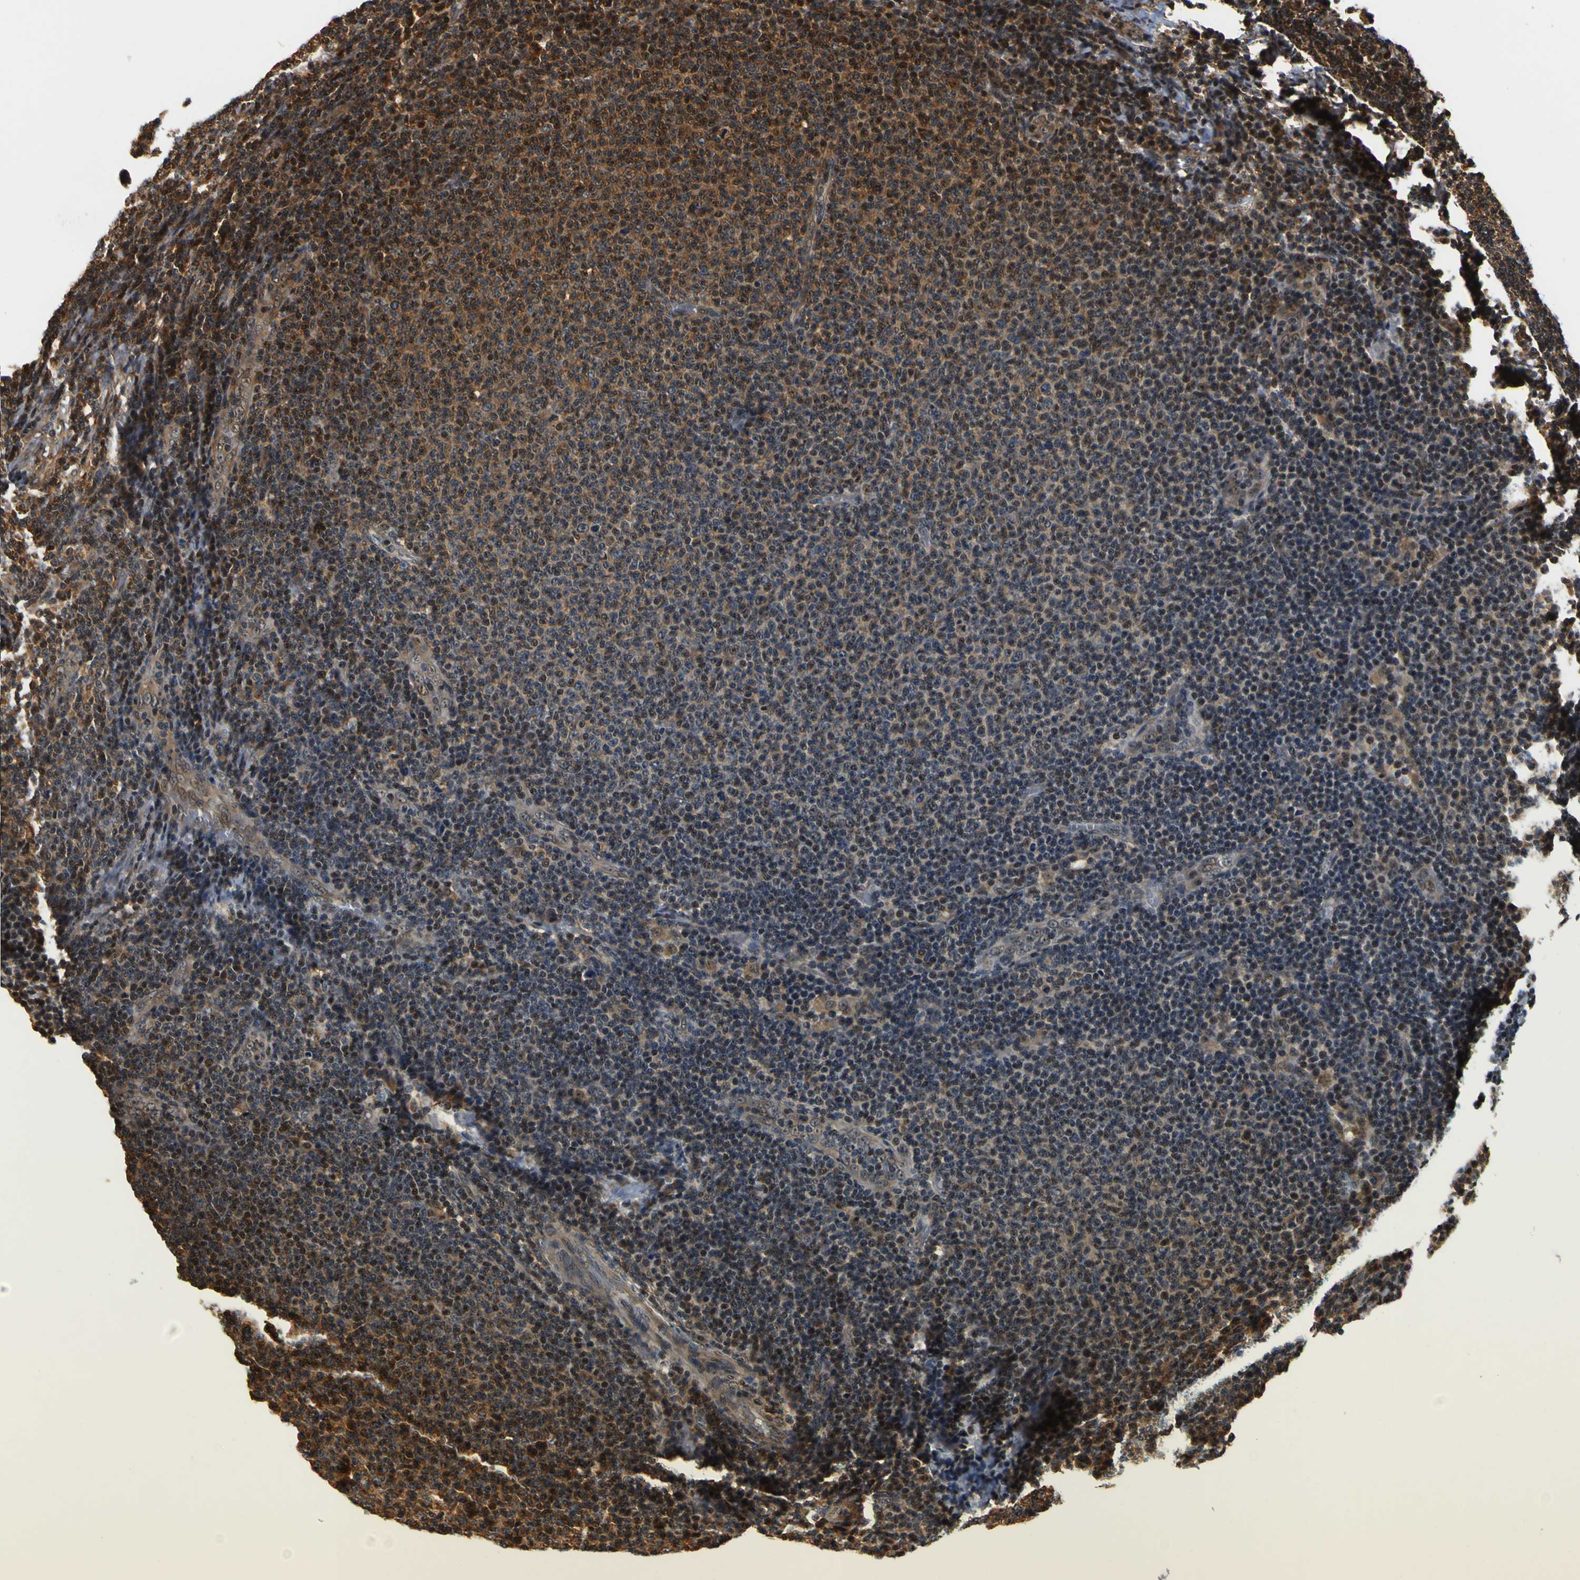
{"staining": {"intensity": "strong", "quantity": "25%-75%", "location": "cytoplasmic/membranous,nuclear"}, "tissue": "lymphoma", "cell_type": "Tumor cells", "image_type": "cancer", "snomed": [{"axis": "morphology", "description": "Malignant lymphoma, non-Hodgkin's type, Low grade"}, {"axis": "topography", "description": "Lymph node"}], "caption": "Lymphoma was stained to show a protein in brown. There is high levels of strong cytoplasmic/membranous and nuclear expression in approximately 25%-75% of tumor cells.", "gene": "LRP4", "patient": {"sex": "male", "age": 66}}